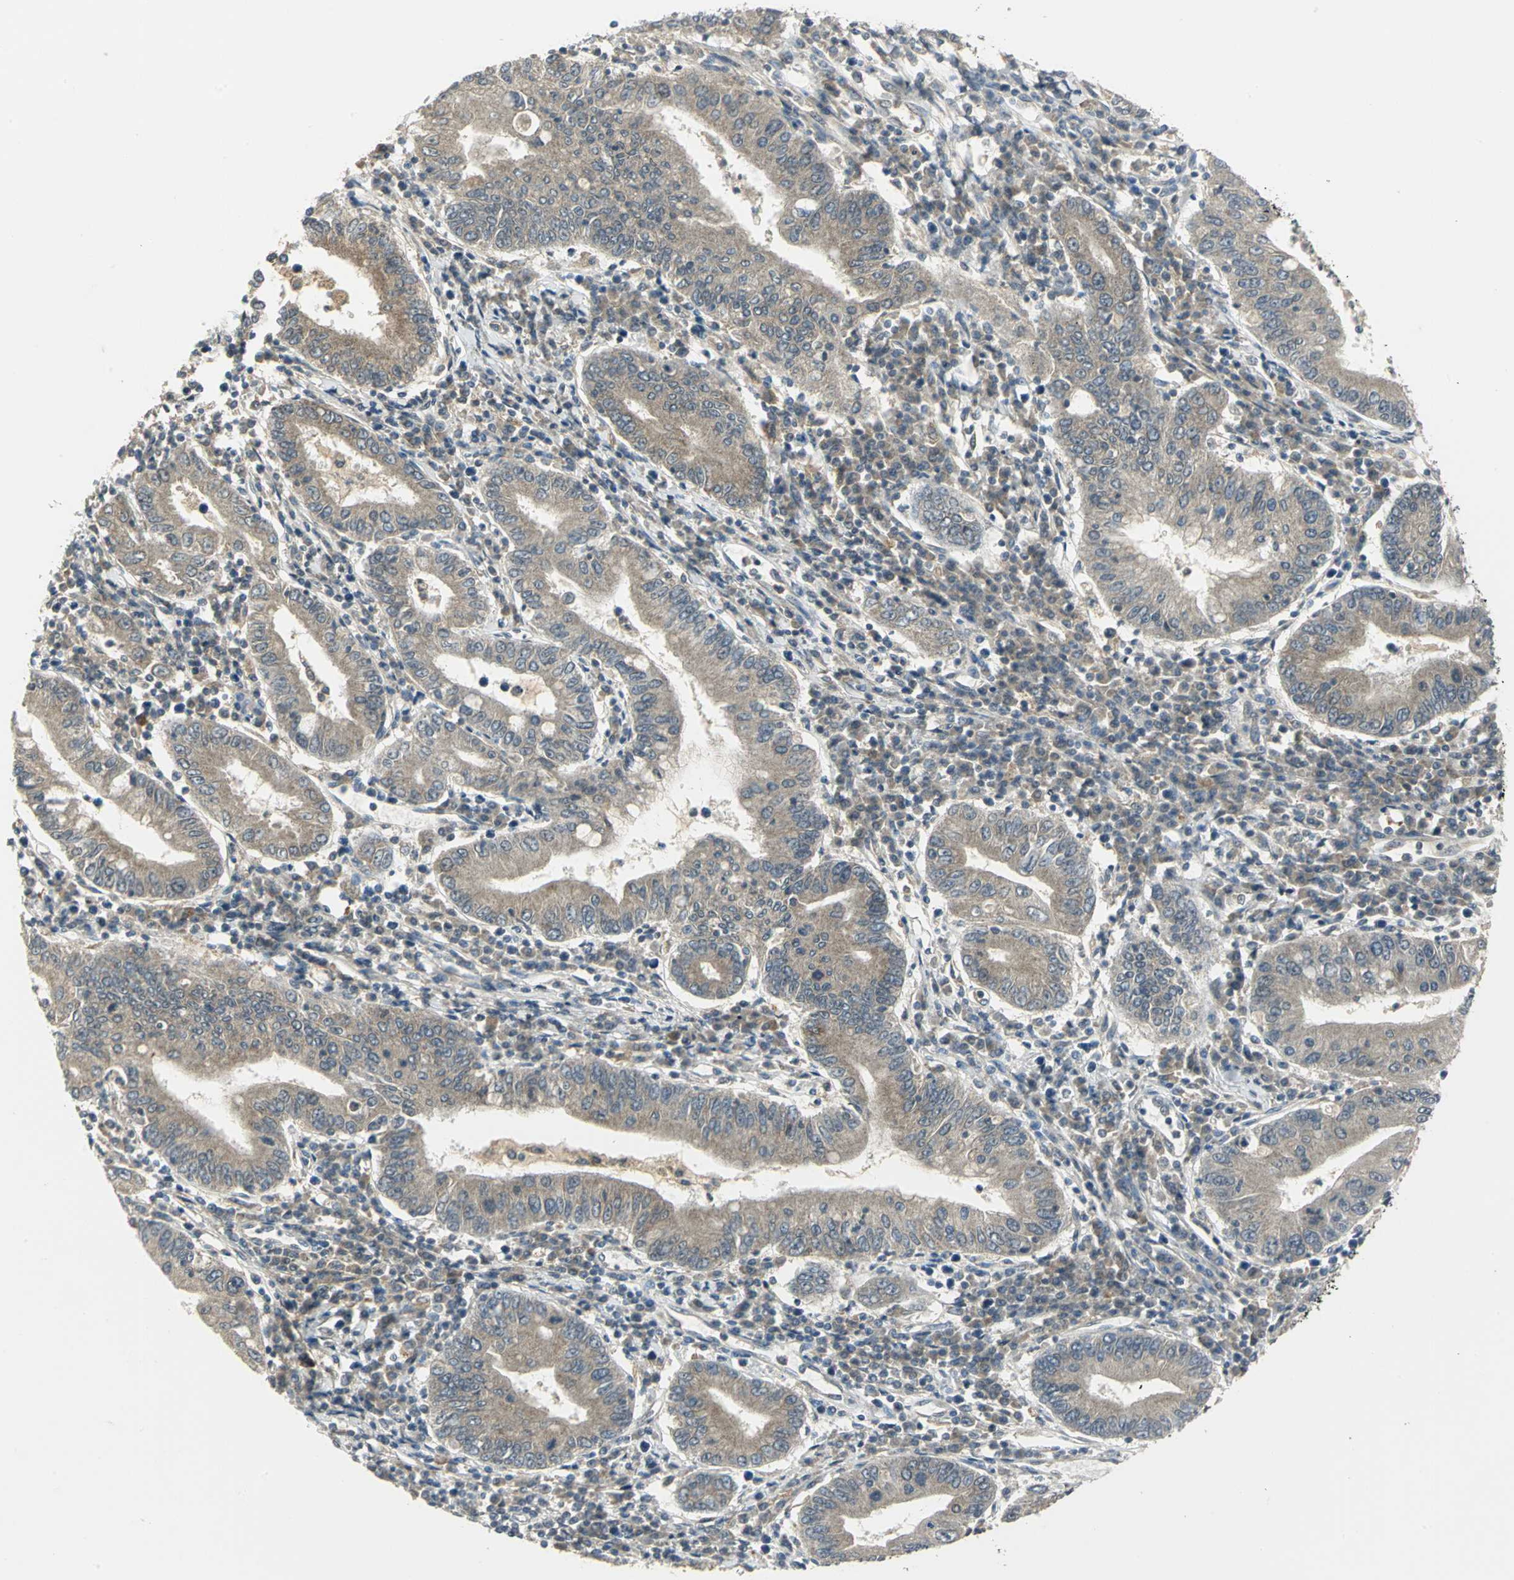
{"staining": {"intensity": "moderate", "quantity": ">75%", "location": "cytoplasmic/membranous"}, "tissue": "stomach cancer", "cell_type": "Tumor cells", "image_type": "cancer", "snomed": [{"axis": "morphology", "description": "Normal tissue, NOS"}, {"axis": "morphology", "description": "Adenocarcinoma, NOS"}, {"axis": "topography", "description": "Esophagus"}, {"axis": "topography", "description": "Stomach, upper"}, {"axis": "topography", "description": "Peripheral nerve tissue"}], "caption": "Tumor cells show medium levels of moderate cytoplasmic/membranous expression in approximately >75% of cells in human adenocarcinoma (stomach).", "gene": "MAPK8IP3", "patient": {"sex": "male", "age": 62}}